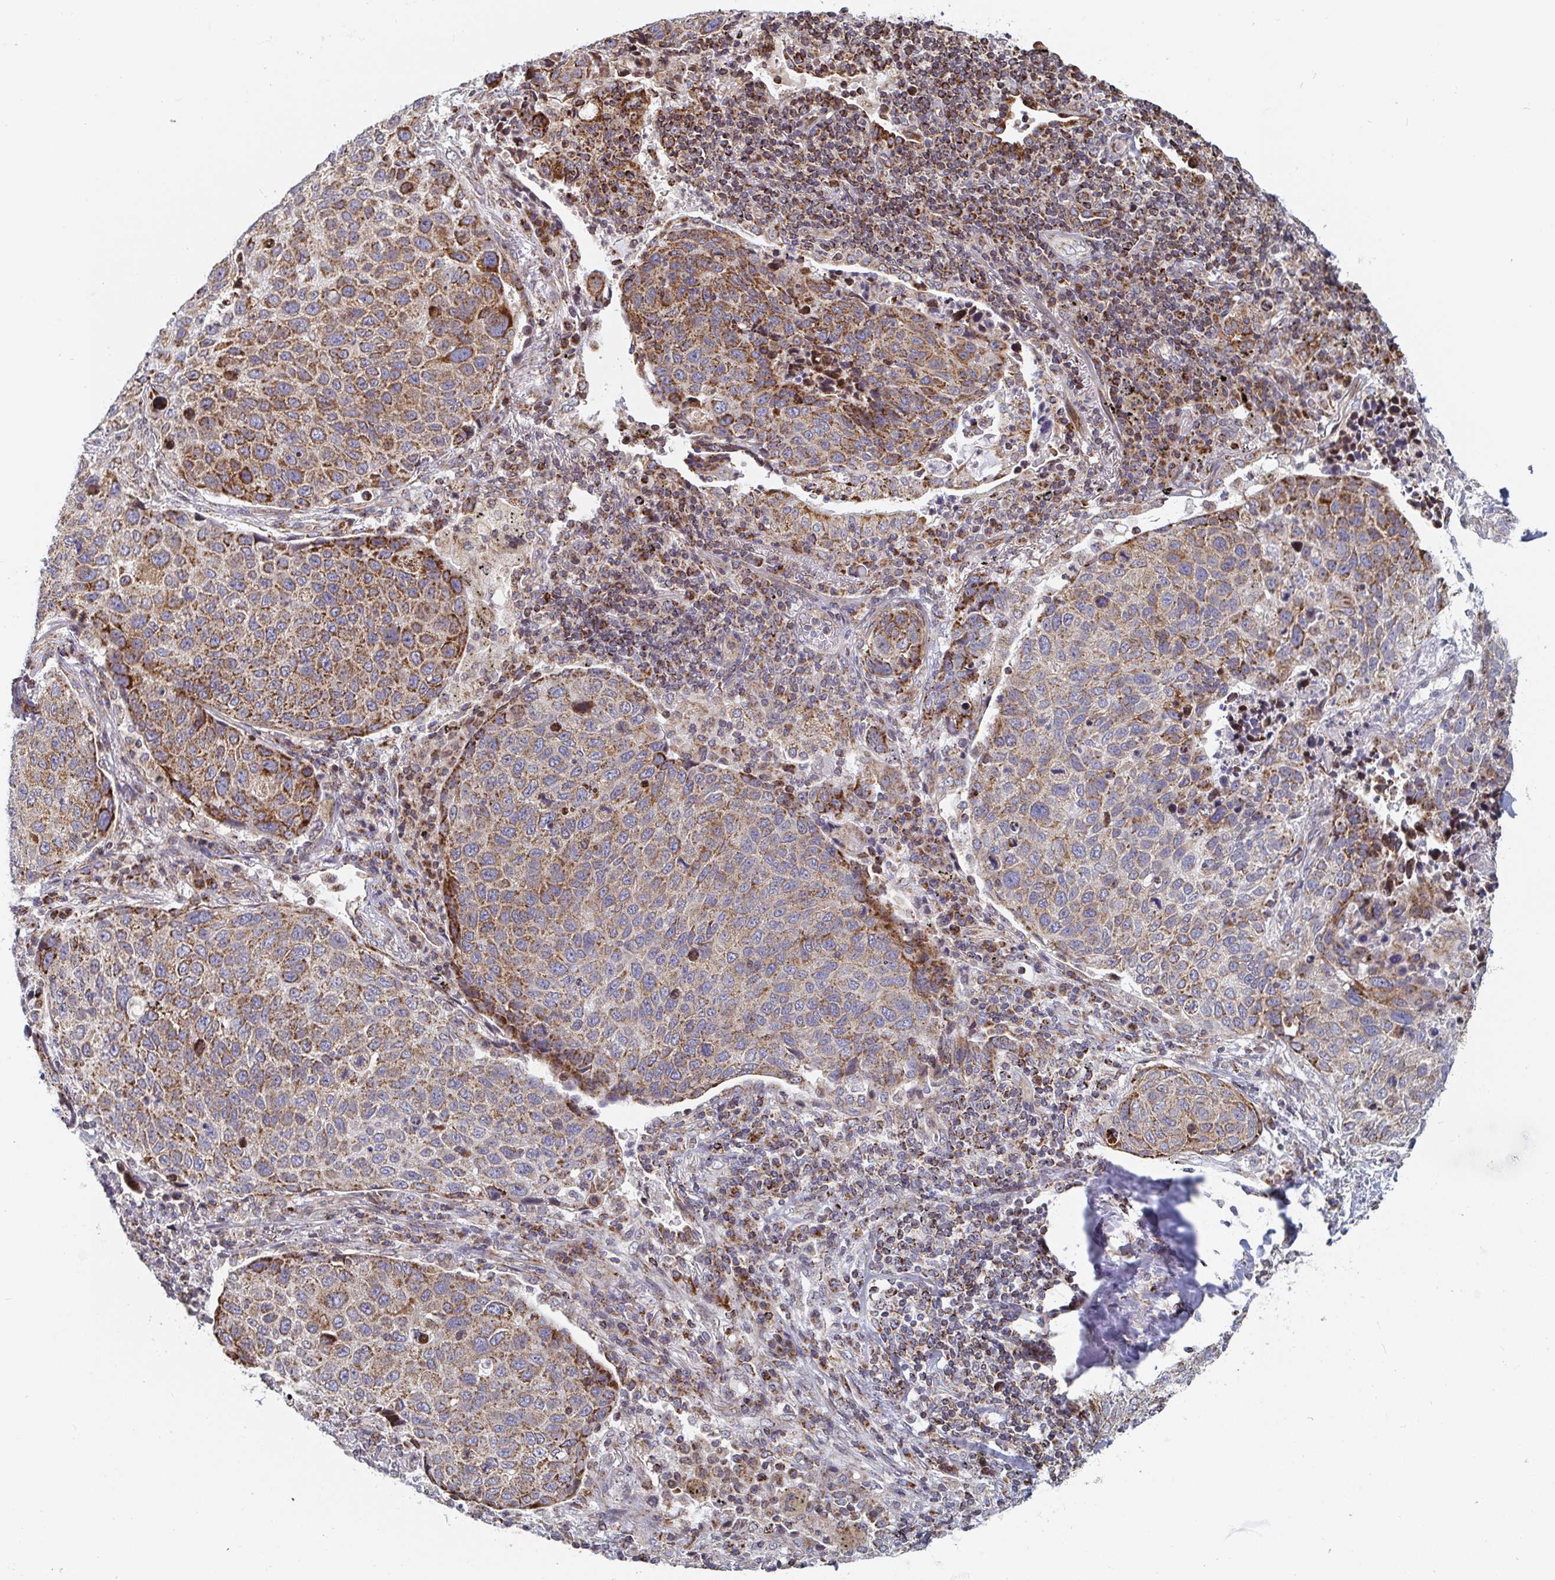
{"staining": {"intensity": "moderate", "quantity": ">75%", "location": "cytoplasmic/membranous"}, "tissue": "lung cancer", "cell_type": "Tumor cells", "image_type": "cancer", "snomed": [{"axis": "morphology", "description": "Squamous cell carcinoma, NOS"}, {"axis": "topography", "description": "Lymph node"}, {"axis": "topography", "description": "Lung"}], "caption": "A high-resolution histopathology image shows immunohistochemistry (IHC) staining of squamous cell carcinoma (lung), which displays moderate cytoplasmic/membranous positivity in approximately >75% of tumor cells.", "gene": "STARD8", "patient": {"sex": "male", "age": 61}}